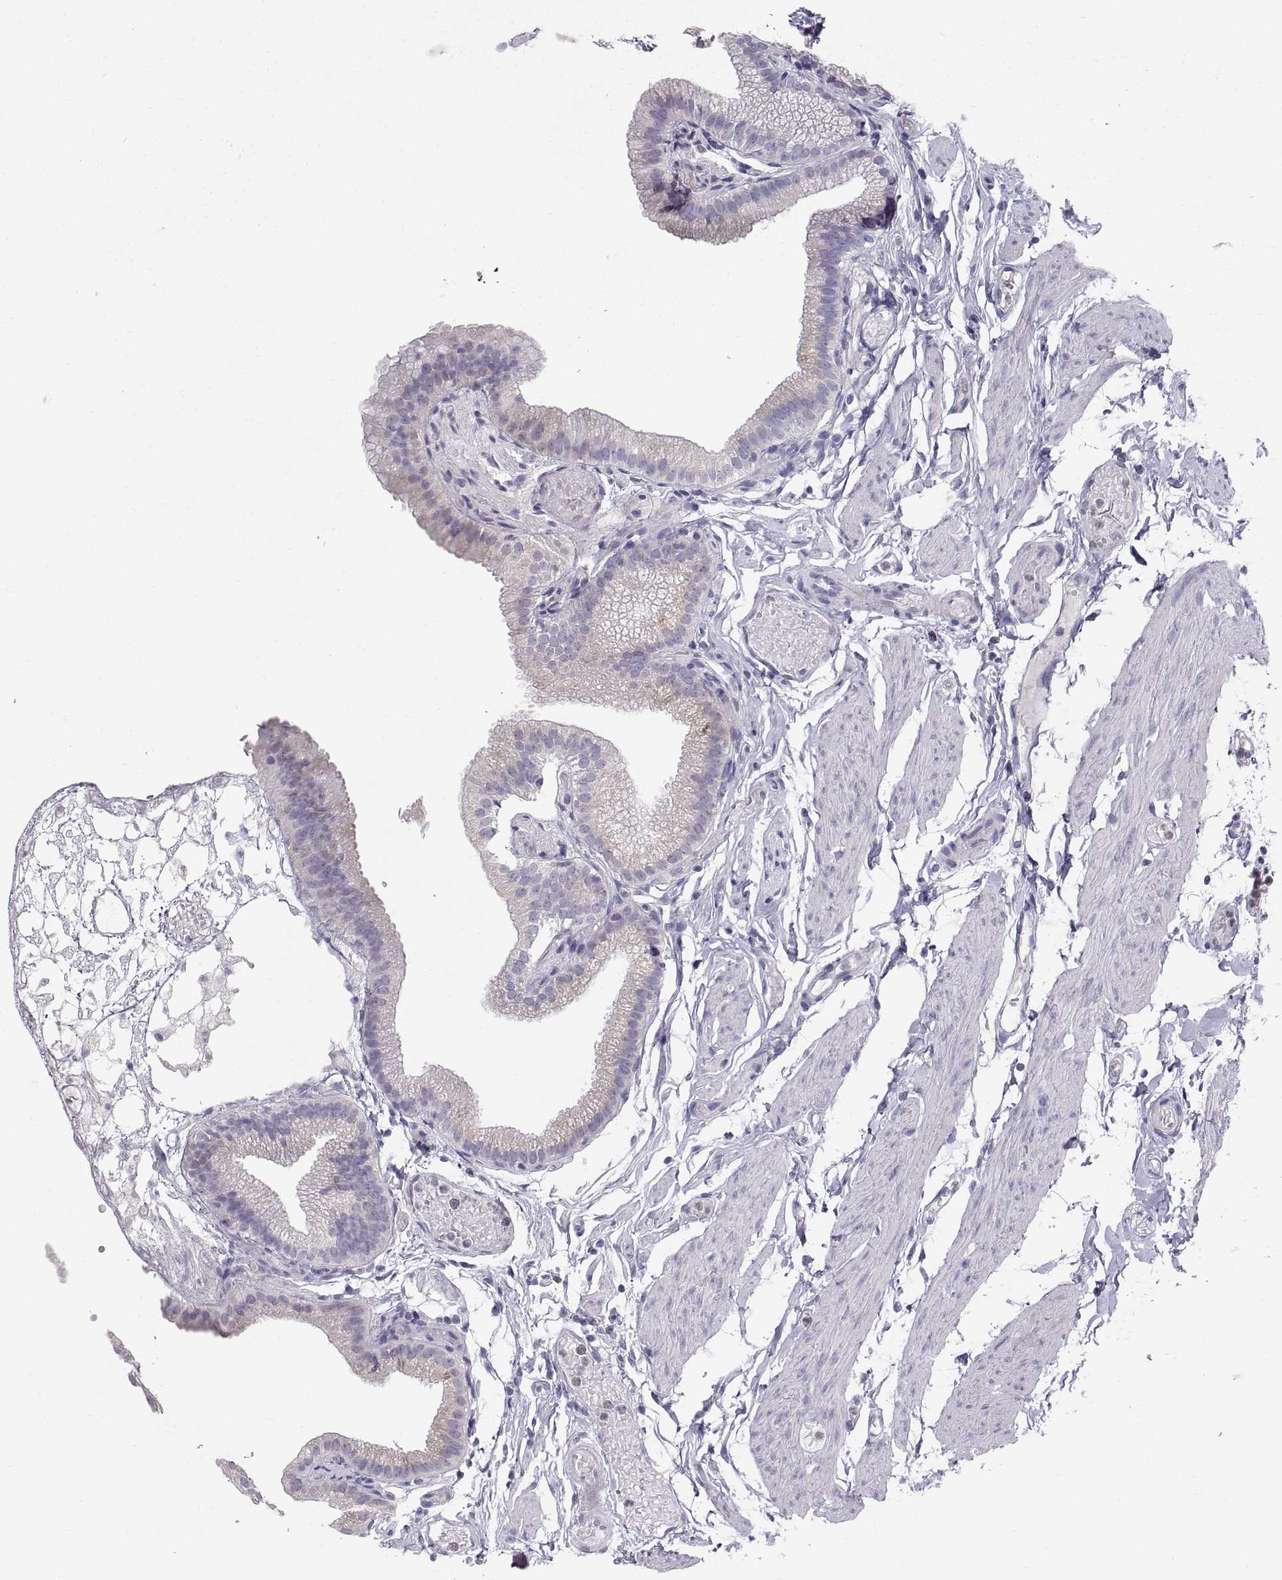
{"staining": {"intensity": "weak", "quantity": "<25%", "location": "cytoplasmic/membranous"}, "tissue": "gallbladder", "cell_type": "Glandular cells", "image_type": "normal", "snomed": [{"axis": "morphology", "description": "Normal tissue, NOS"}, {"axis": "topography", "description": "Gallbladder"}], "caption": "IHC micrograph of unremarkable gallbladder: human gallbladder stained with DAB (3,3'-diaminobenzidine) shows no significant protein staining in glandular cells.", "gene": "ERO1A", "patient": {"sex": "female", "age": 45}}